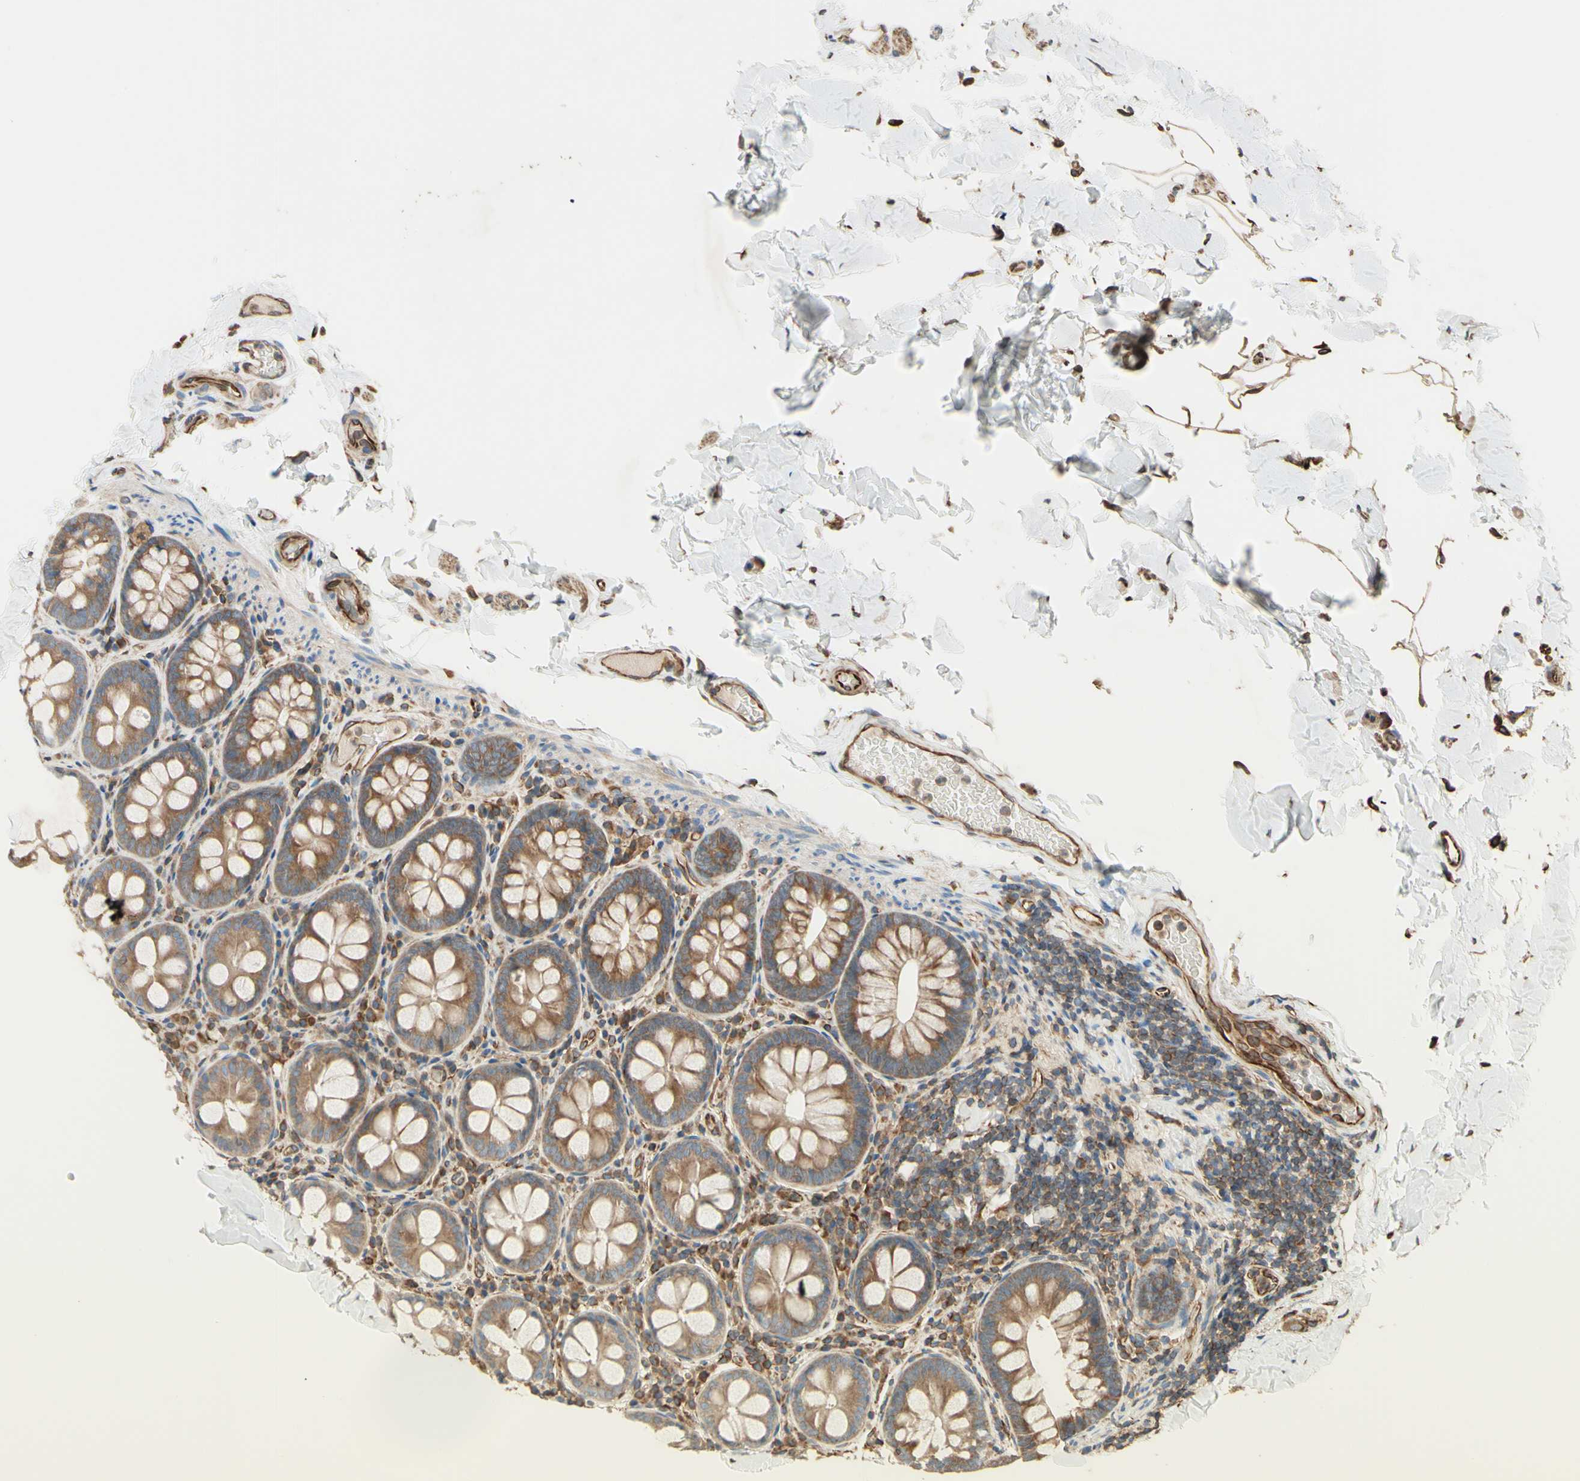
{"staining": {"intensity": "strong", "quantity": ">75%", "location": "cytoplasmic/membranous"}, "tissue": "colon", "cell_type": "Endothelial cells", "image_type": "normal", "snomed": [{"axis": "morphology", "description": "Normal tissue, NOS"}, {"axis": "topography", "description": "Colon"}], "caption": "Immunohistochemical staining of unremarkable colon displays >75% levels of strong cytoplasmic/membranous protein positivity in approximately >75% of endothelial cells.", "gene": "TRAF2", "patient": {"sex": "female", "age": 61}}